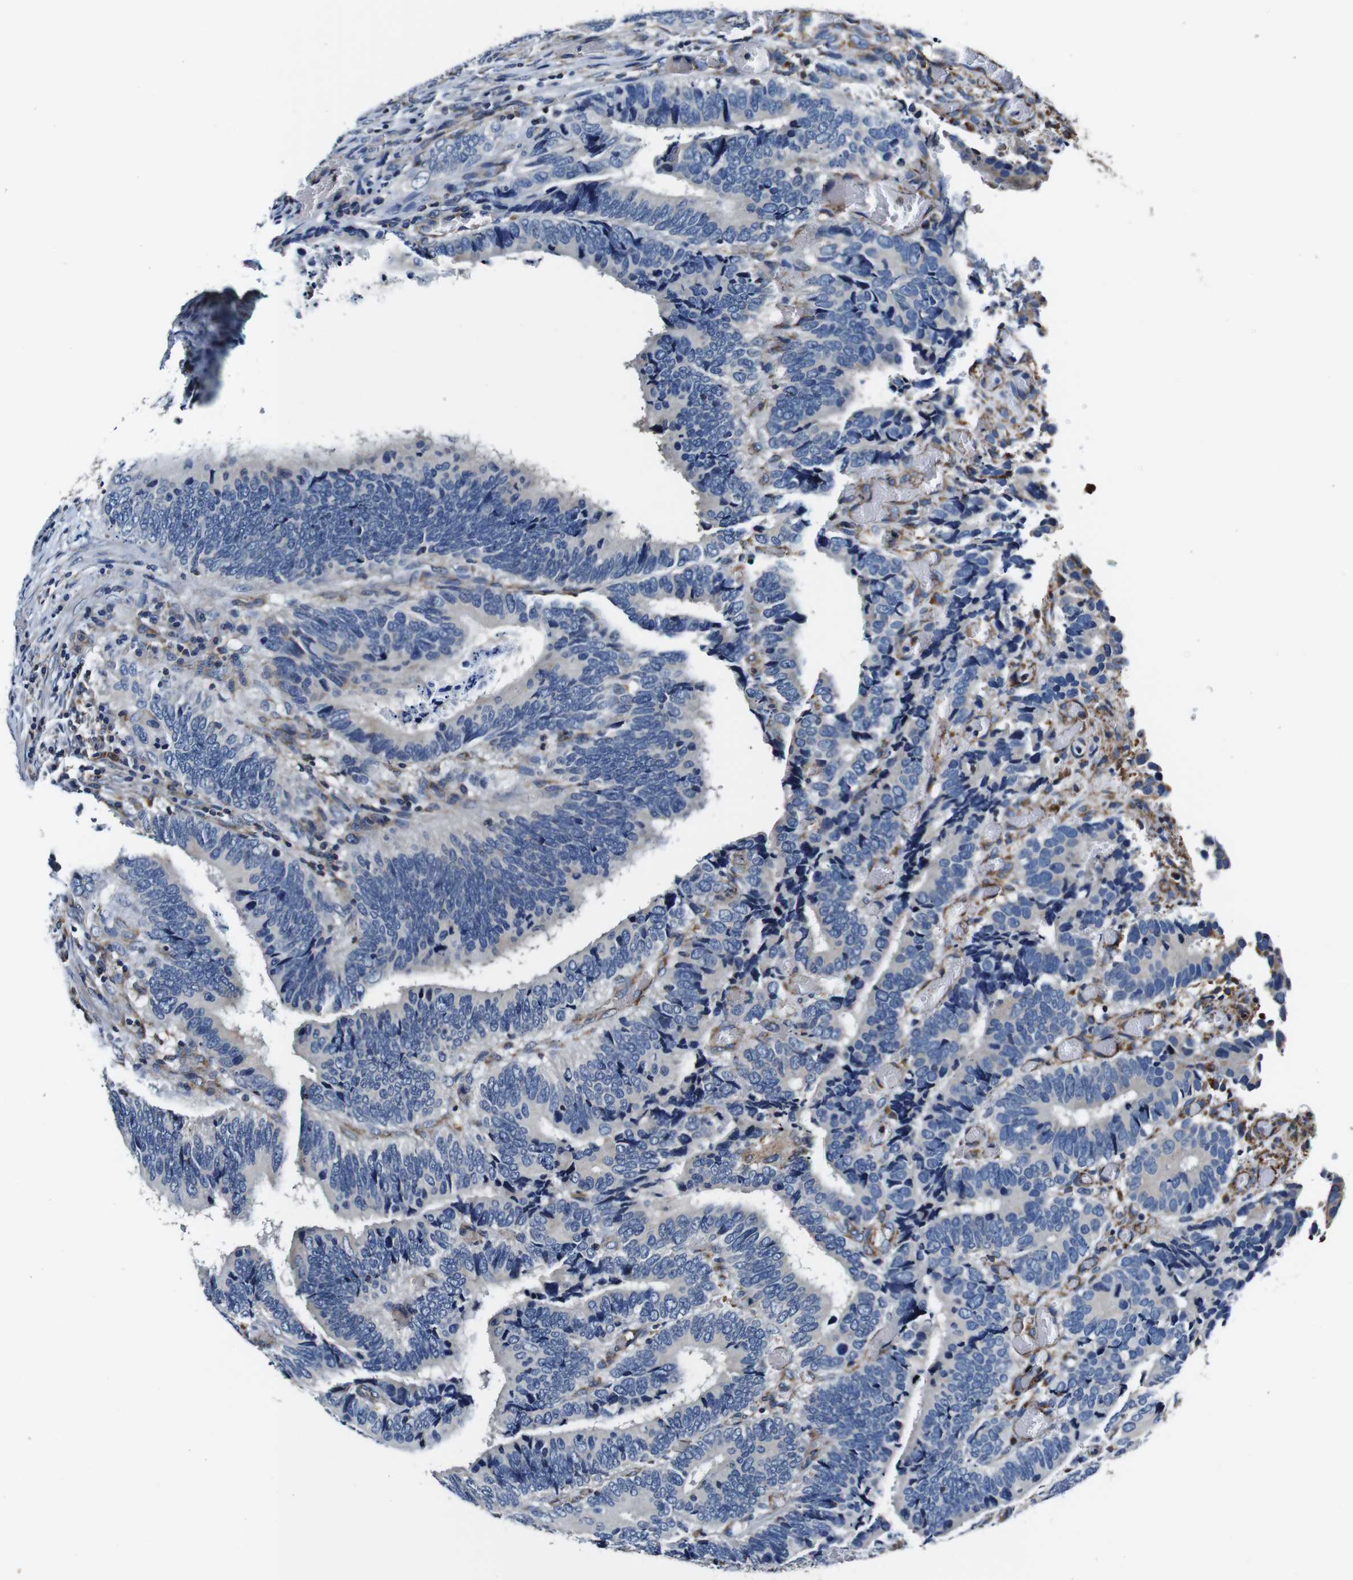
{"staining": {"intensity": "negative", "quantity": "none", "location": "none"}, "tissue": "colorectal cancer", "cell_type": "Tumor cells", "image_type": "cancer", "snomed": [{"axis": "morphology", "description": "Adenocarcinoma, NOS"}, {"axis": "topography", "description": "Colon"}], "caption": "The immunohistochemistry (IHC) image has no significant positivity in tumor cells of colorectal cancer tissue.", "gene": "HK1", "patient": {"sex": "male", "age": 72}}